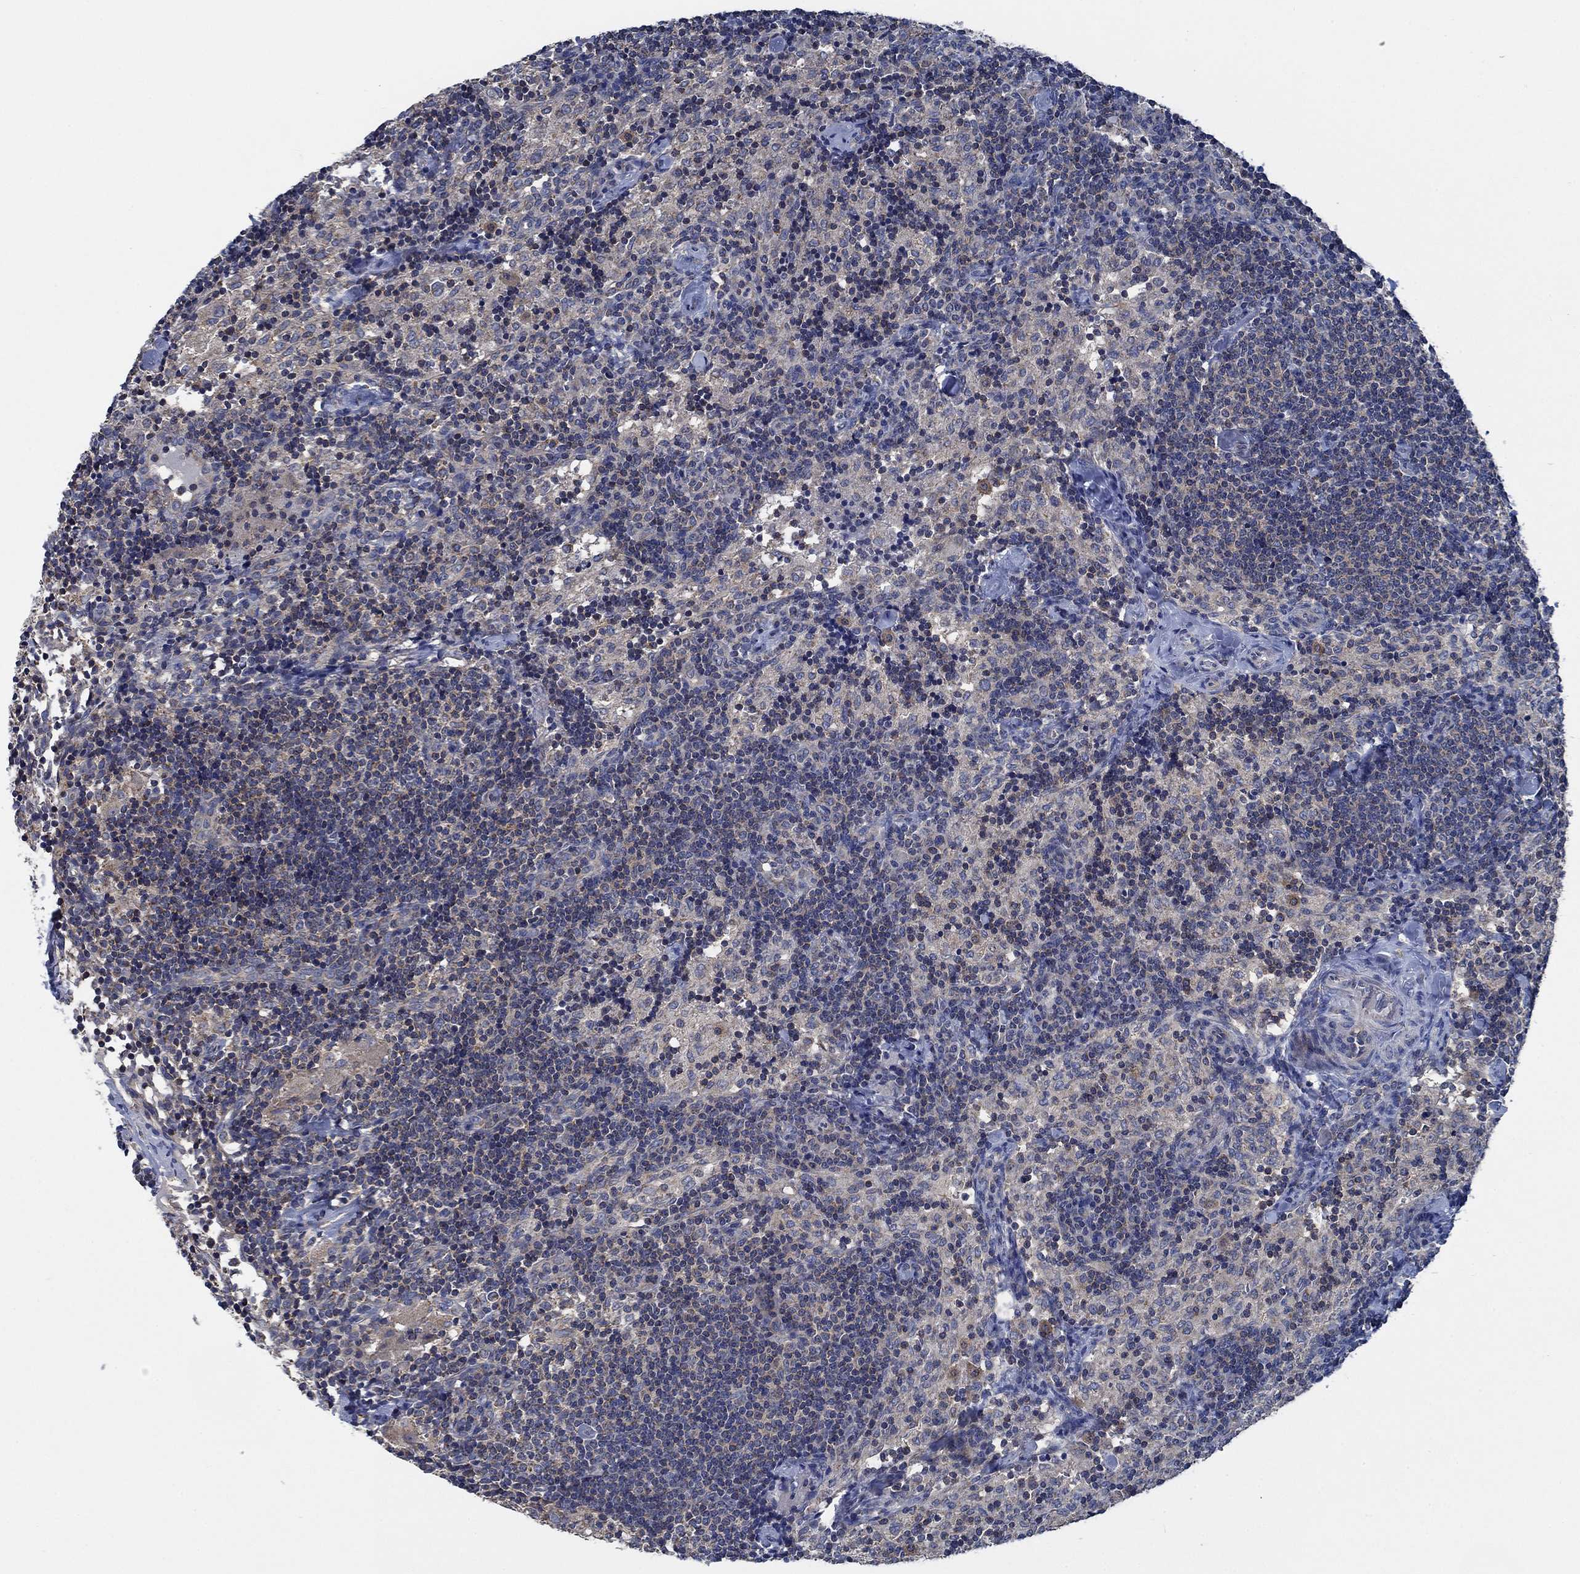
{"staining": {"intensity": "weak", "quantity": ">75%", "location": "cytoplasmic/membranous"}, "tissue": "lymph node", "cell_type": "Non-germinal center cells", "image_type": "normal", "snomed": [{"axis": "morphology", "description": "Normal tissue, NOS"}, {"axis": "topography", "description": "Lymph node"}], "caption": "Protein expression analysis of unremarkable human lymph node reveals weak cytoplasmic/membranous positivity in approximately >75% of non-germinal center cells. (IHC, brightfield microscopy, high magnification).", "gene": "STXBP6", "patient": {"sex": "female", "age": 52}}